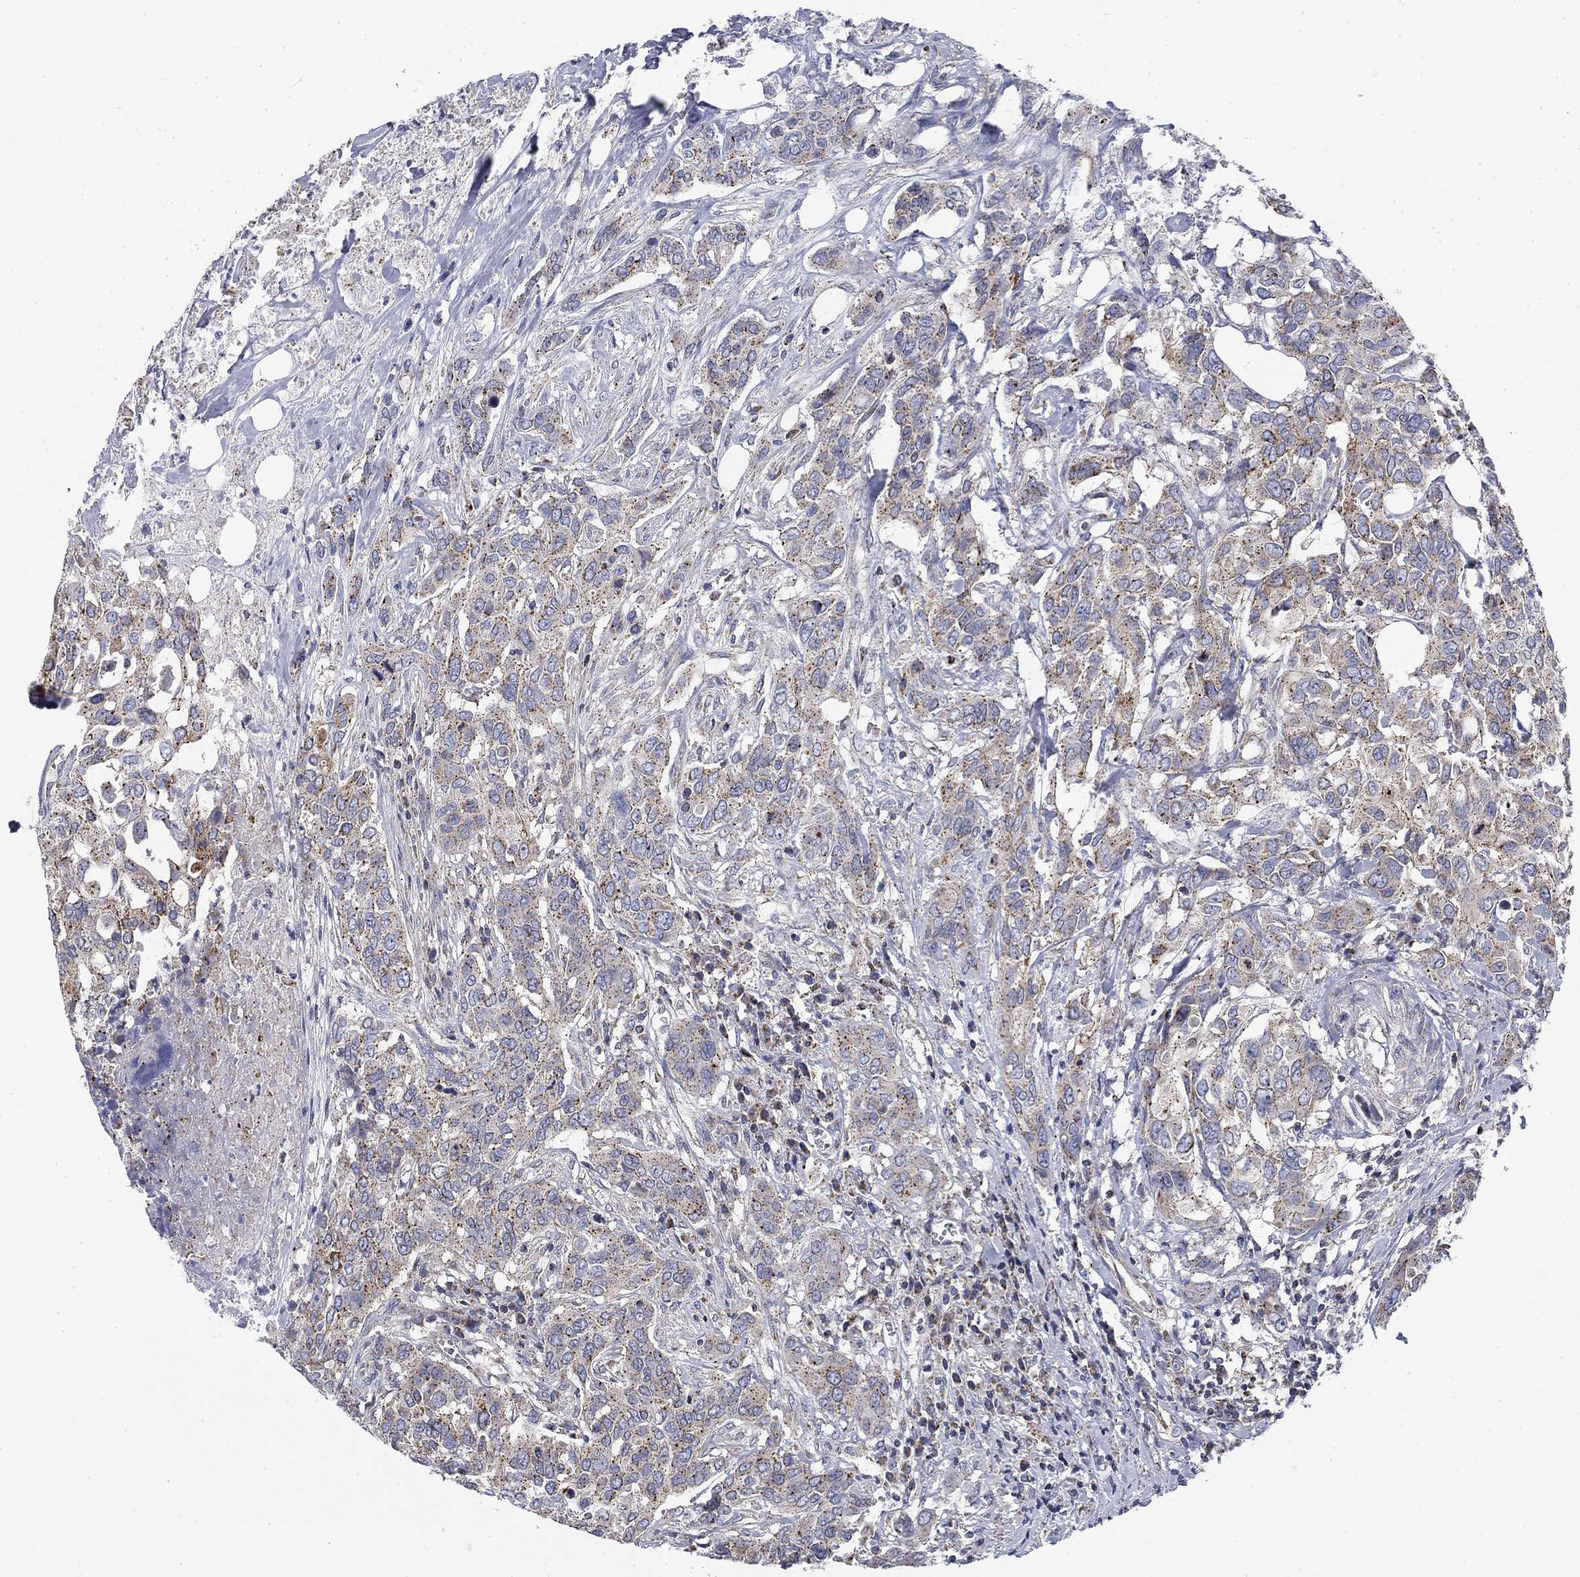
{"staining": {"intensity": "weak", "quantity": "25%-75%", "location": "cytoplasmic/membranous"}, "tissue": "urothelial cancer", "cell_type": "Tumor cells", "image_type": "cancer", "snomed": [{"axis": "morphology", "description": "Urothelial carcinoma, NOS"}, {"axis": "morphology", "description": "Urothelial carcinoma, High grade"}, {"axis": "topography", "description": "Urinary bladder"}], "caption": "A micrograph of human urothelial carcinoma (high-grade) stained for a protein shows weak cytoplasmic/membranous brown staining in tumor cells.", "gene": "NACAD", "patient": {"sex": "male", "age": 63}}